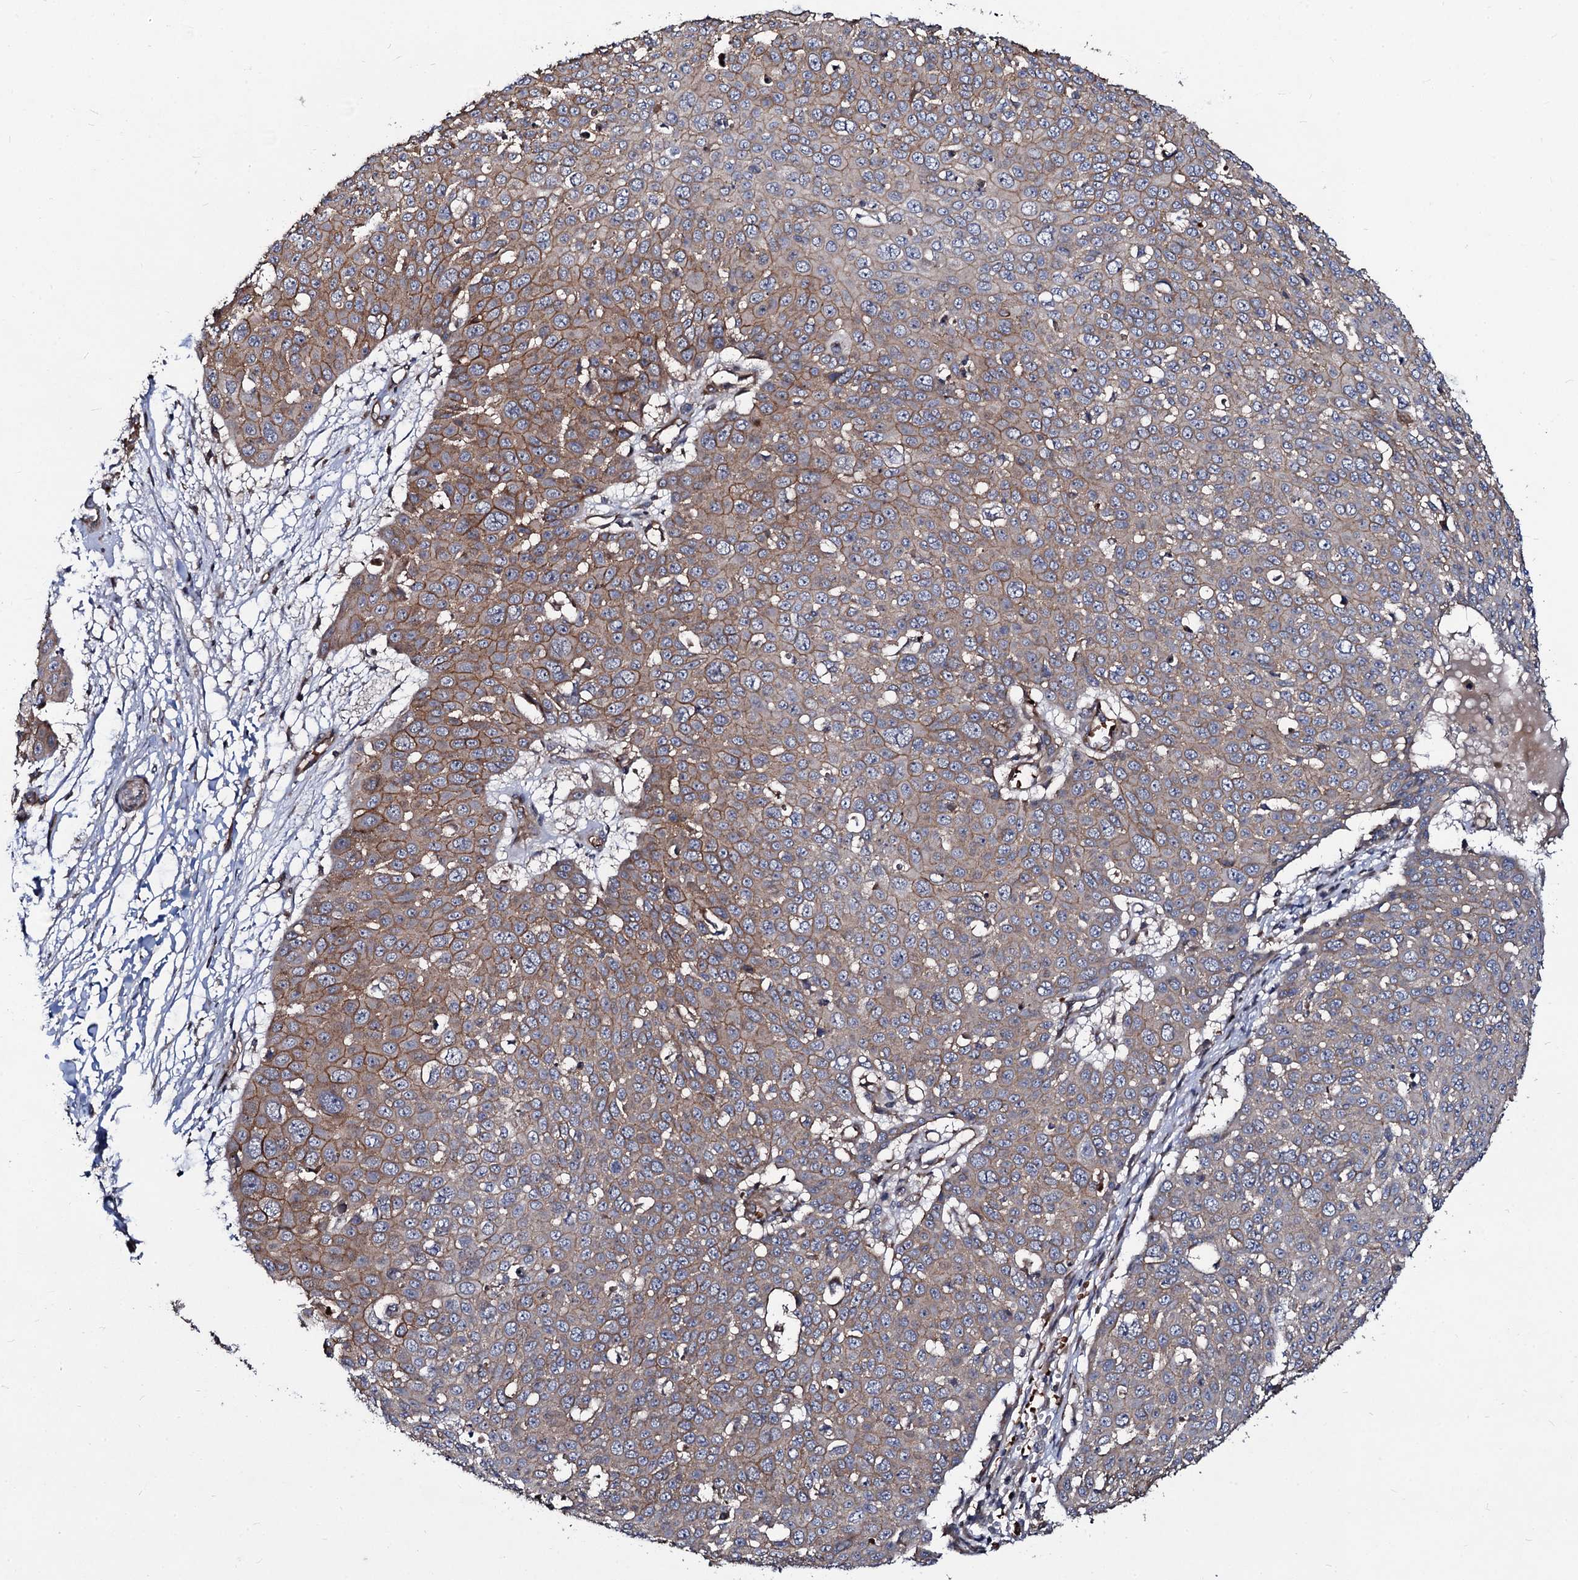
{"staining": {"intensity": "moderate", "quantity": "<25%", "location": "cytoplasmic/membranous"}, "tissue": "skin cancer", "cell_type": "Tumor cells", "image_type": "cancer", "snomed": [{"axis": "morphology", "description": "Squamous cell carcinoma, NOS"}, {"axis": "topography", "description": "Skin"}], "caption": "Immunohistochemistry (DAB (3,3'-diaminobenzidine)) staining of squamous cell carcinoma (skin) shows moderate cytoplasmic/membranous protein staining in about <25% of tumor cells.", "gene": "KXD1", "patient": {"sex": "male", "age": 71}}